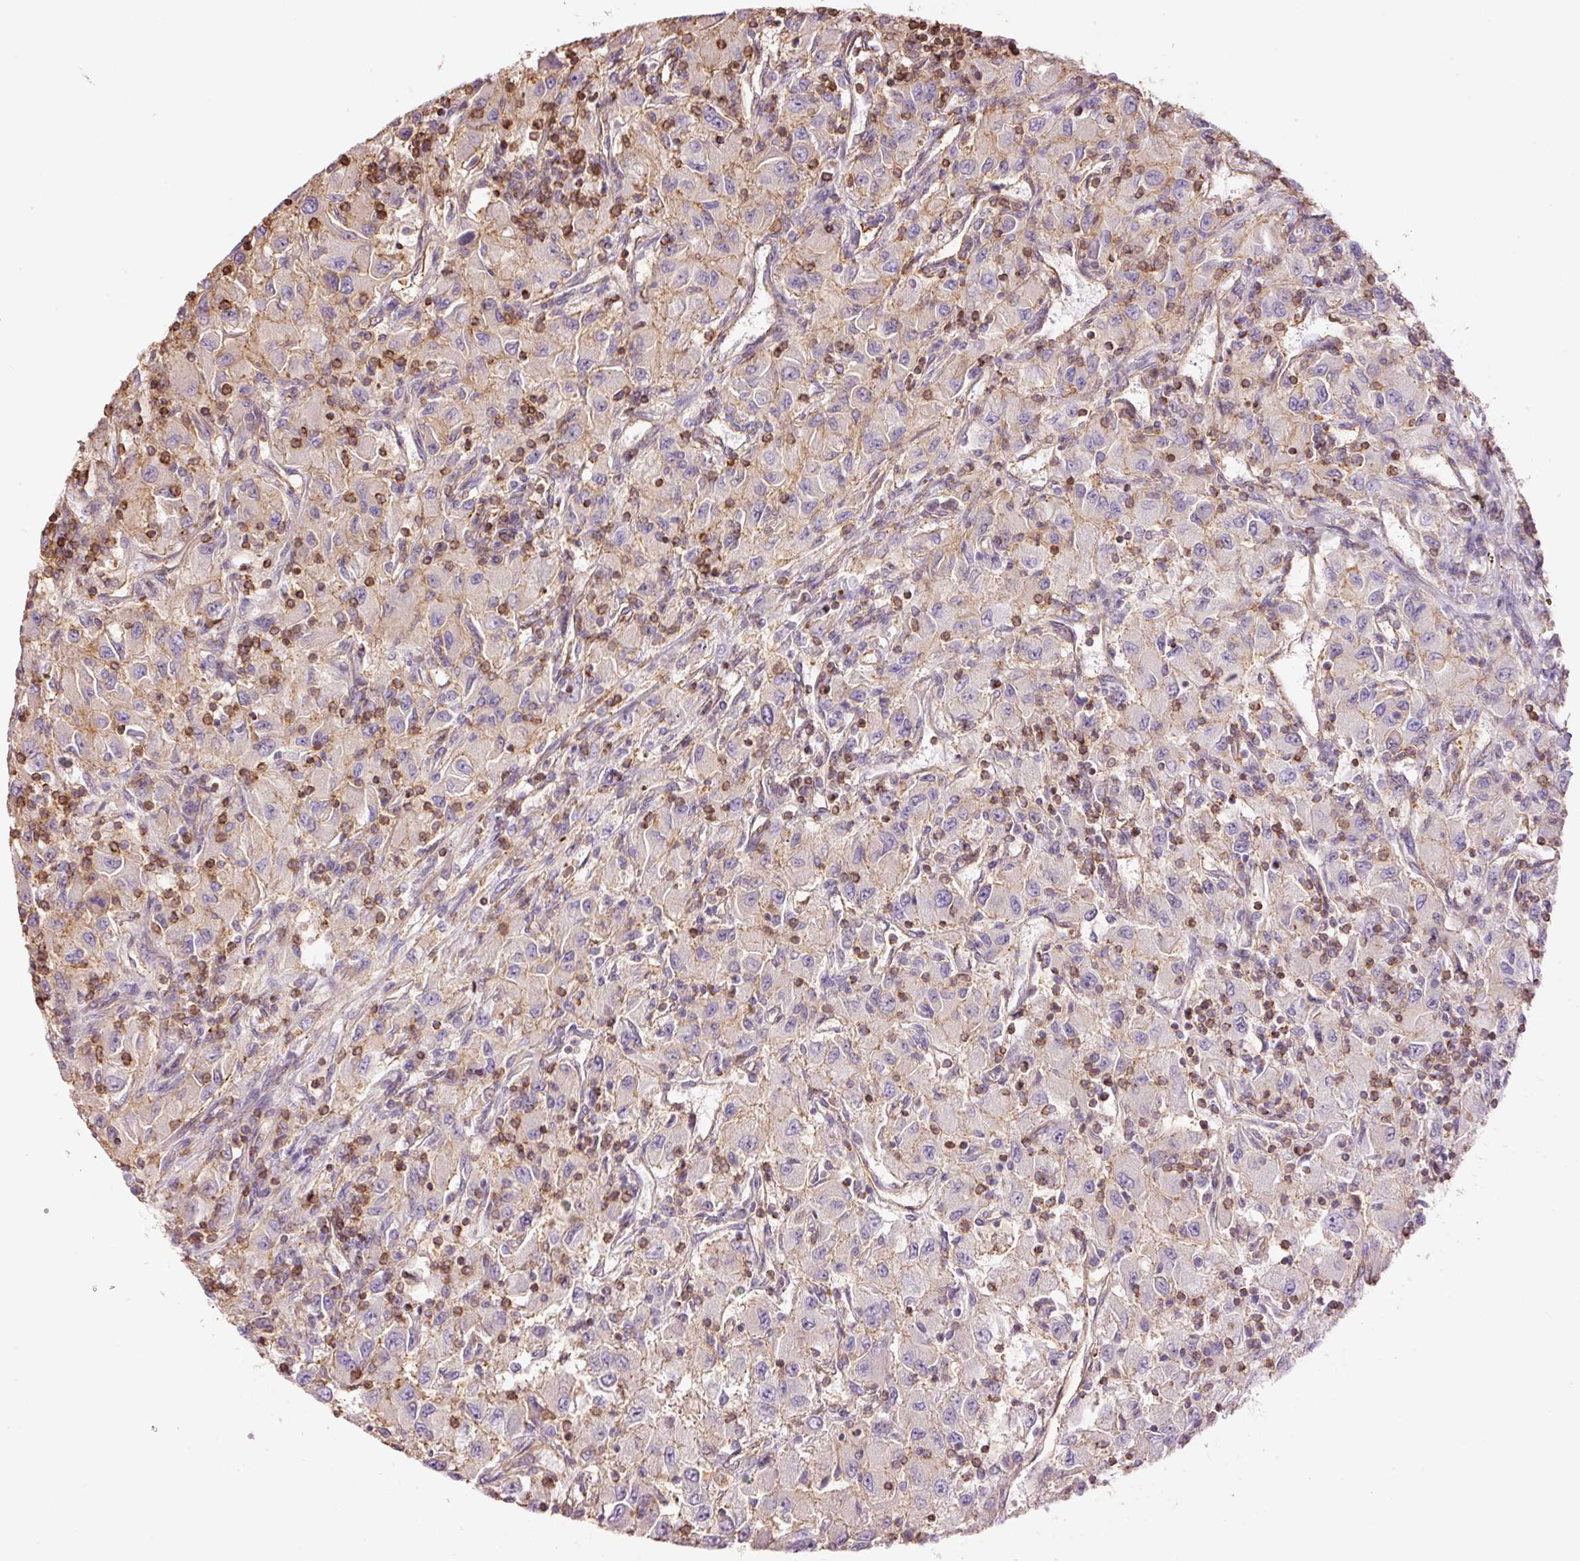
{"staining": {"intensity": "negative", "quantity": "none", "location": "none"}, "tissue": "renal cancer", "cell_type": "Tumor cells", "image_type": "cancer", "snomed": [{"axis": "morphology", "description": "Adenocarcinoma, NOS"}, {"axis": "topography", "description": "Kidney"}], "caption": "This is a image of immunohistochemistry staining of renal cancer, which shows no staining in tumor cells.", "gene": "PPP1R1B", "patient": {"sex": "female", "age": 67}}